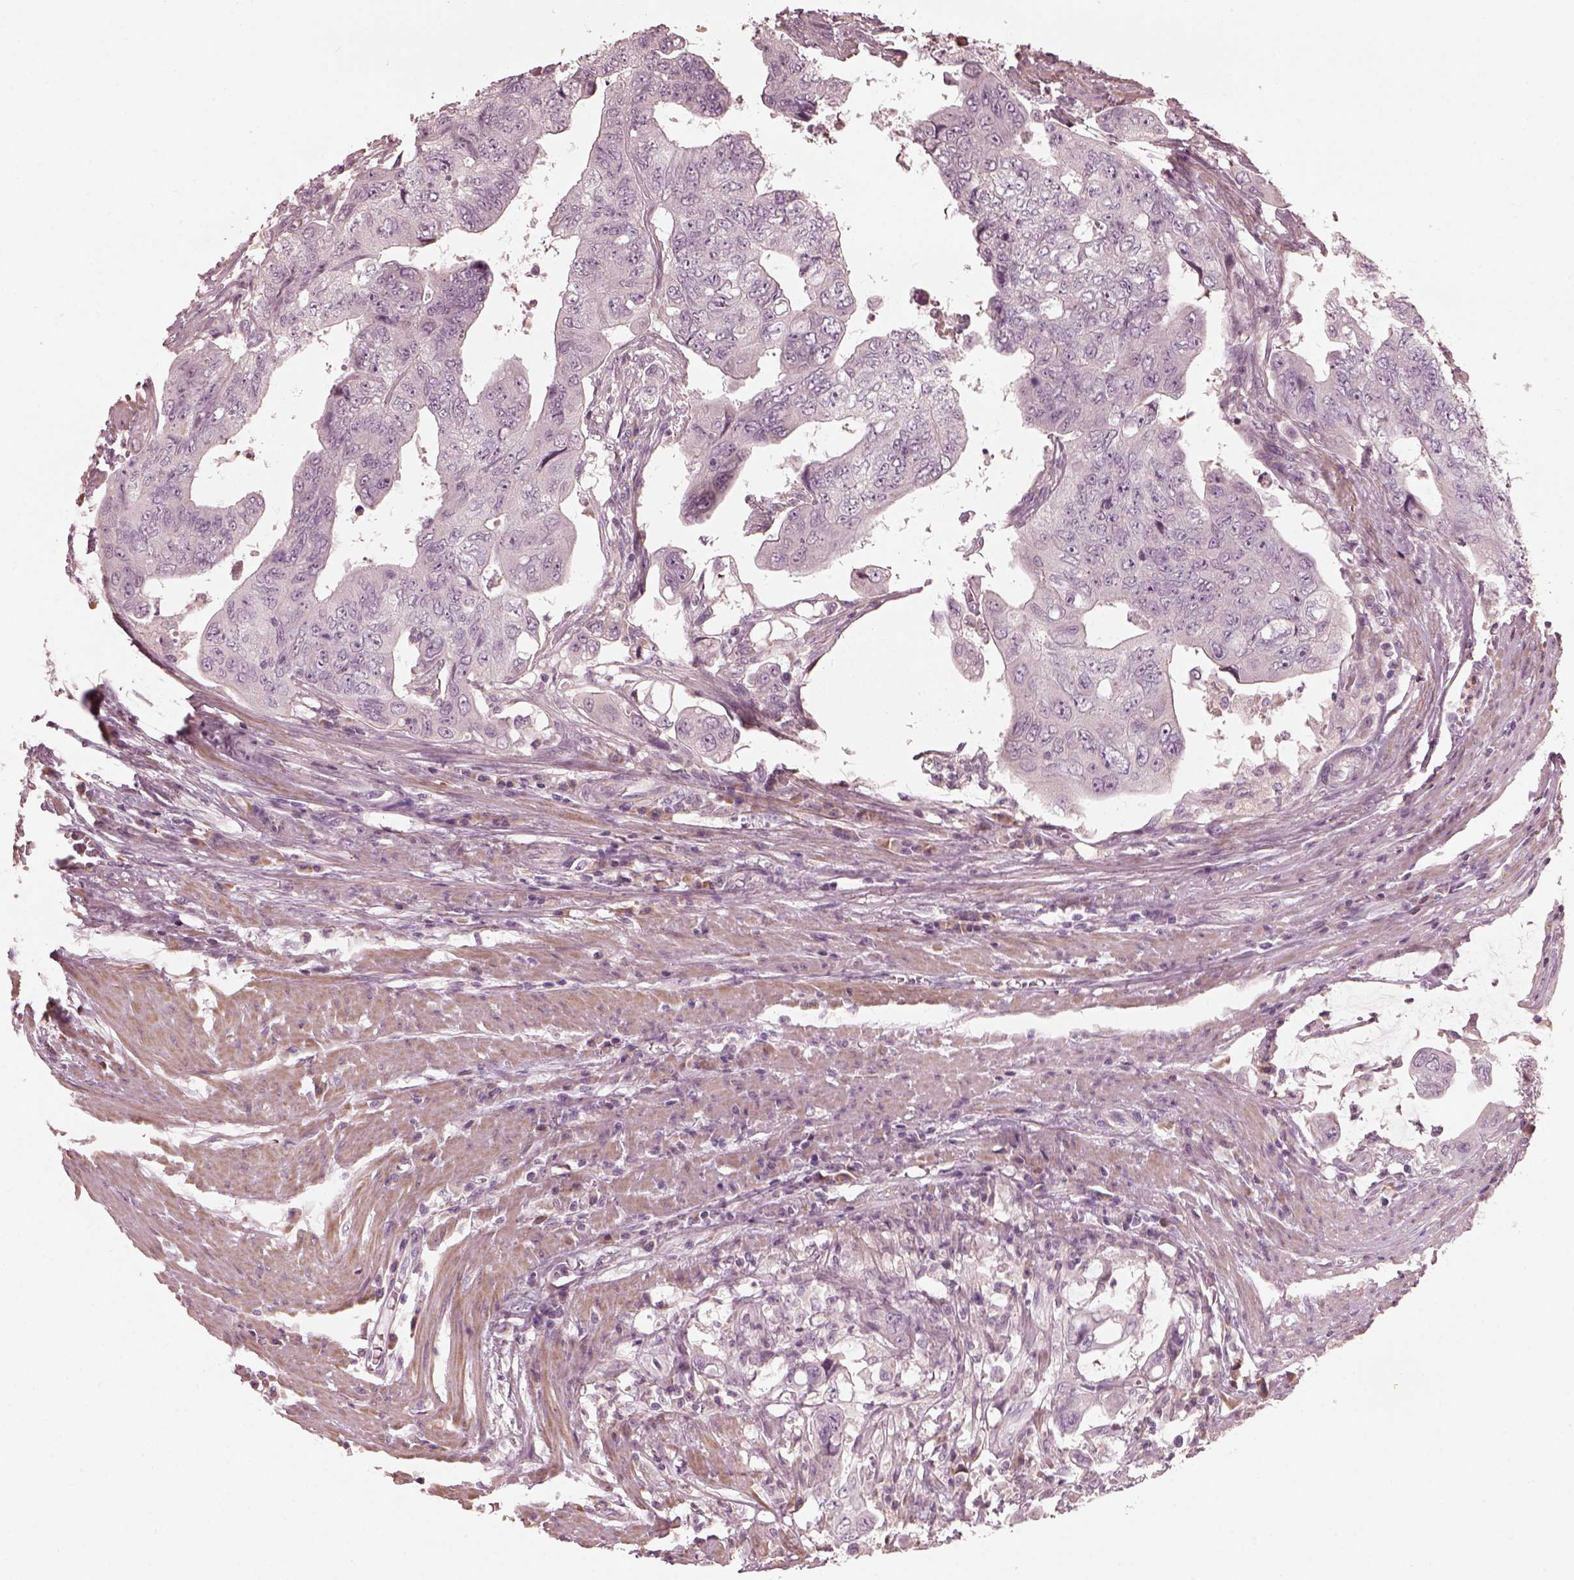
{"staining": {"intensity": "negative", "quantity": "none", "location": "none"}, "tissue": "colorectal cancer", "cell_type": "Tumor cells", "image_type": "cancer", "snomed": [{"axis": "morphology", "description": "Adenocarcinoma, NOS"}, {"axis": "topography", "description": "Colon"}], "caption": "Protein analysis of colorectal cancer (adenocarcinoma) reveals no significant expression in tumor cells.", "gene": "OPTC", "patient": {"sex": "male", "age": 57}}